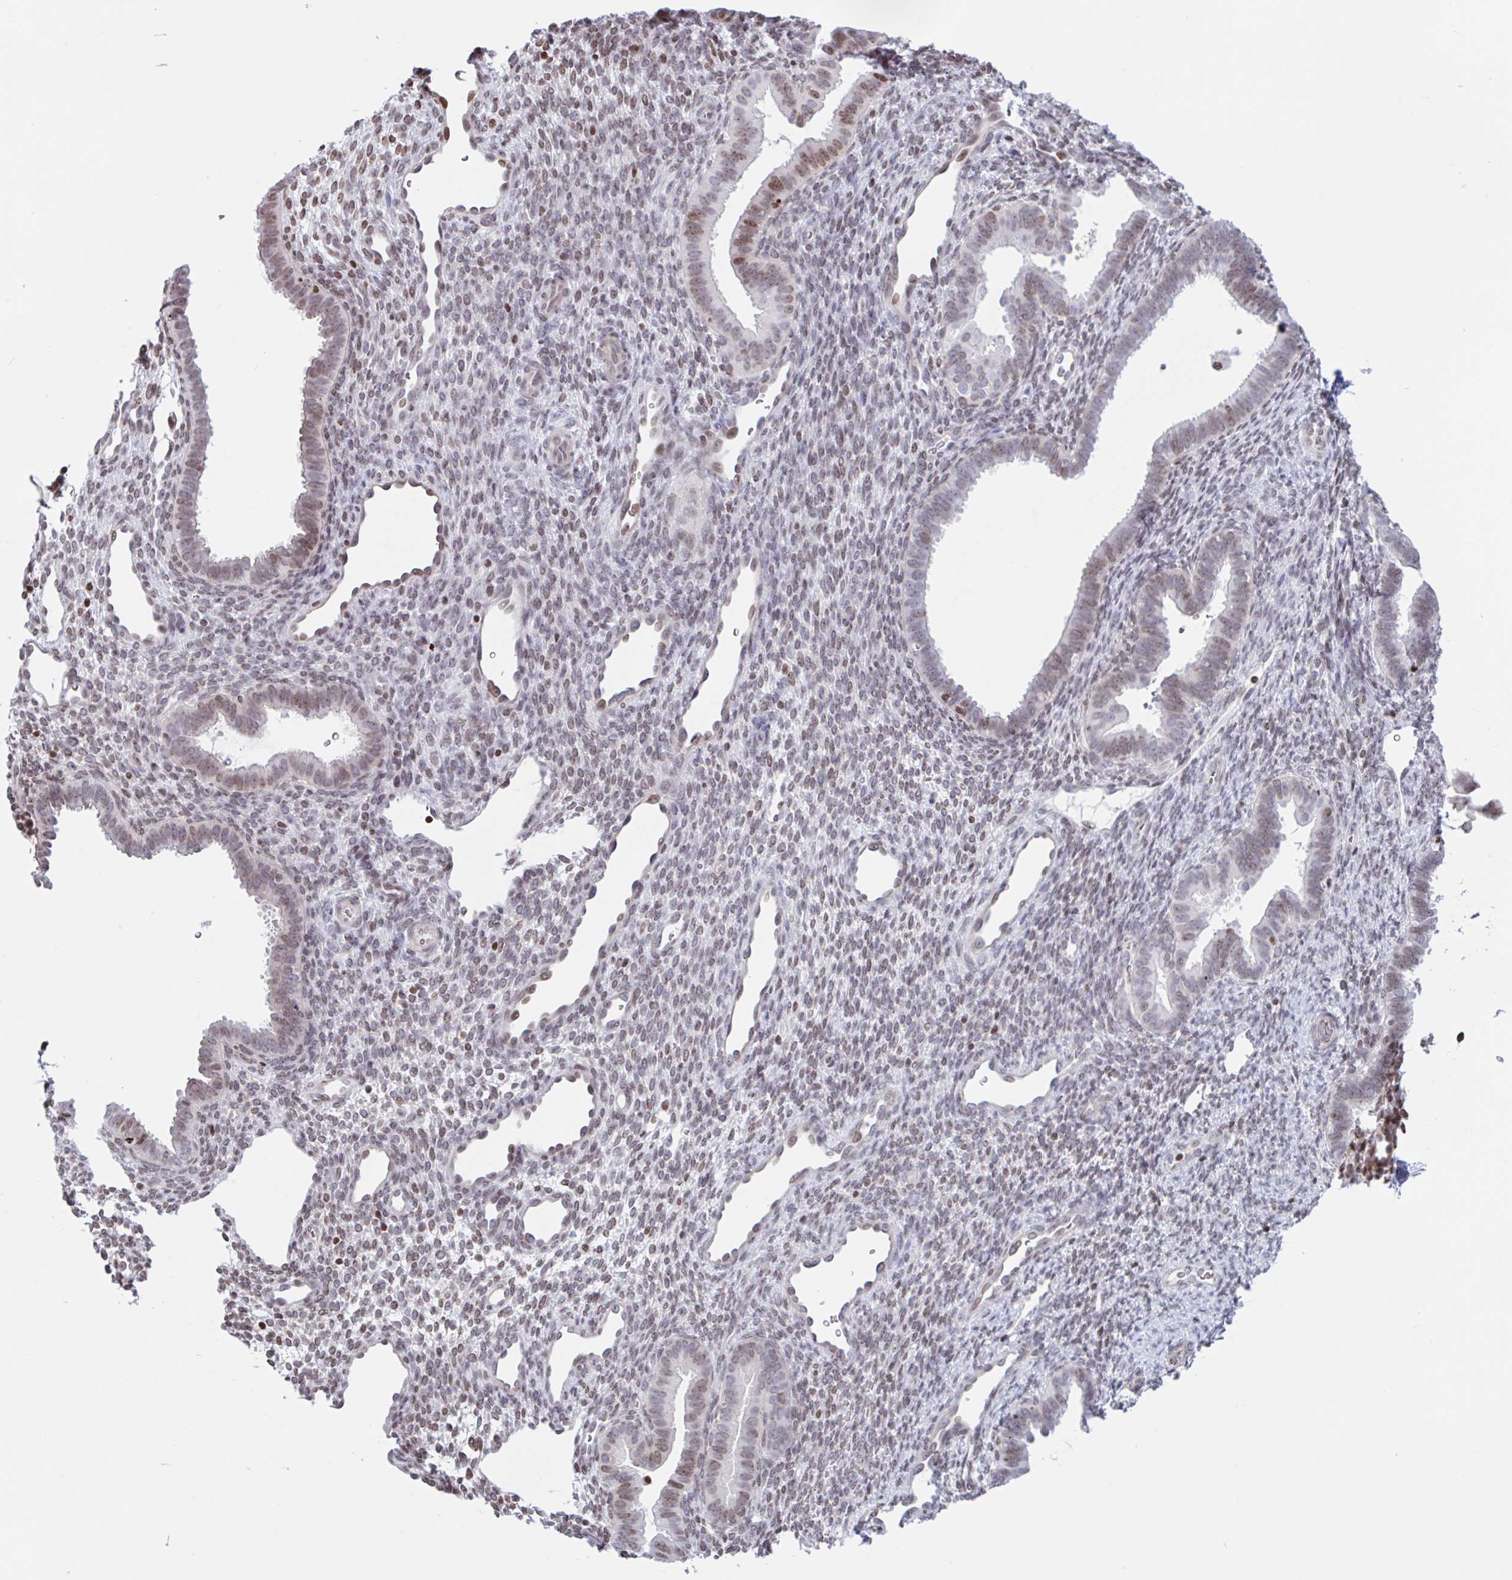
{"staining": {"intensity": "weak", "quantity": "25%-75%", "location": "nuclear"}, "tissue": "endometrium", "cell_type": "Cells in endometrial stroma", "image_type": "normal", "snomed": [{"axis": "morphology", "description": "Normal tissue, NOS"}, {"axis": "topography", "description": "Endometrium"}], "caption": "The micrograph exhibits staining of unremarkable endometrium, revealing weak nuclear protein staining (brown color) within cells in endometrial stroma. (DAB (3,3'-diaminobenzidine) IHC, brown staining for protein, blue staining for nuclei).", "gene": "NOL6", "patient": {"sex": "female", "age": 34}}